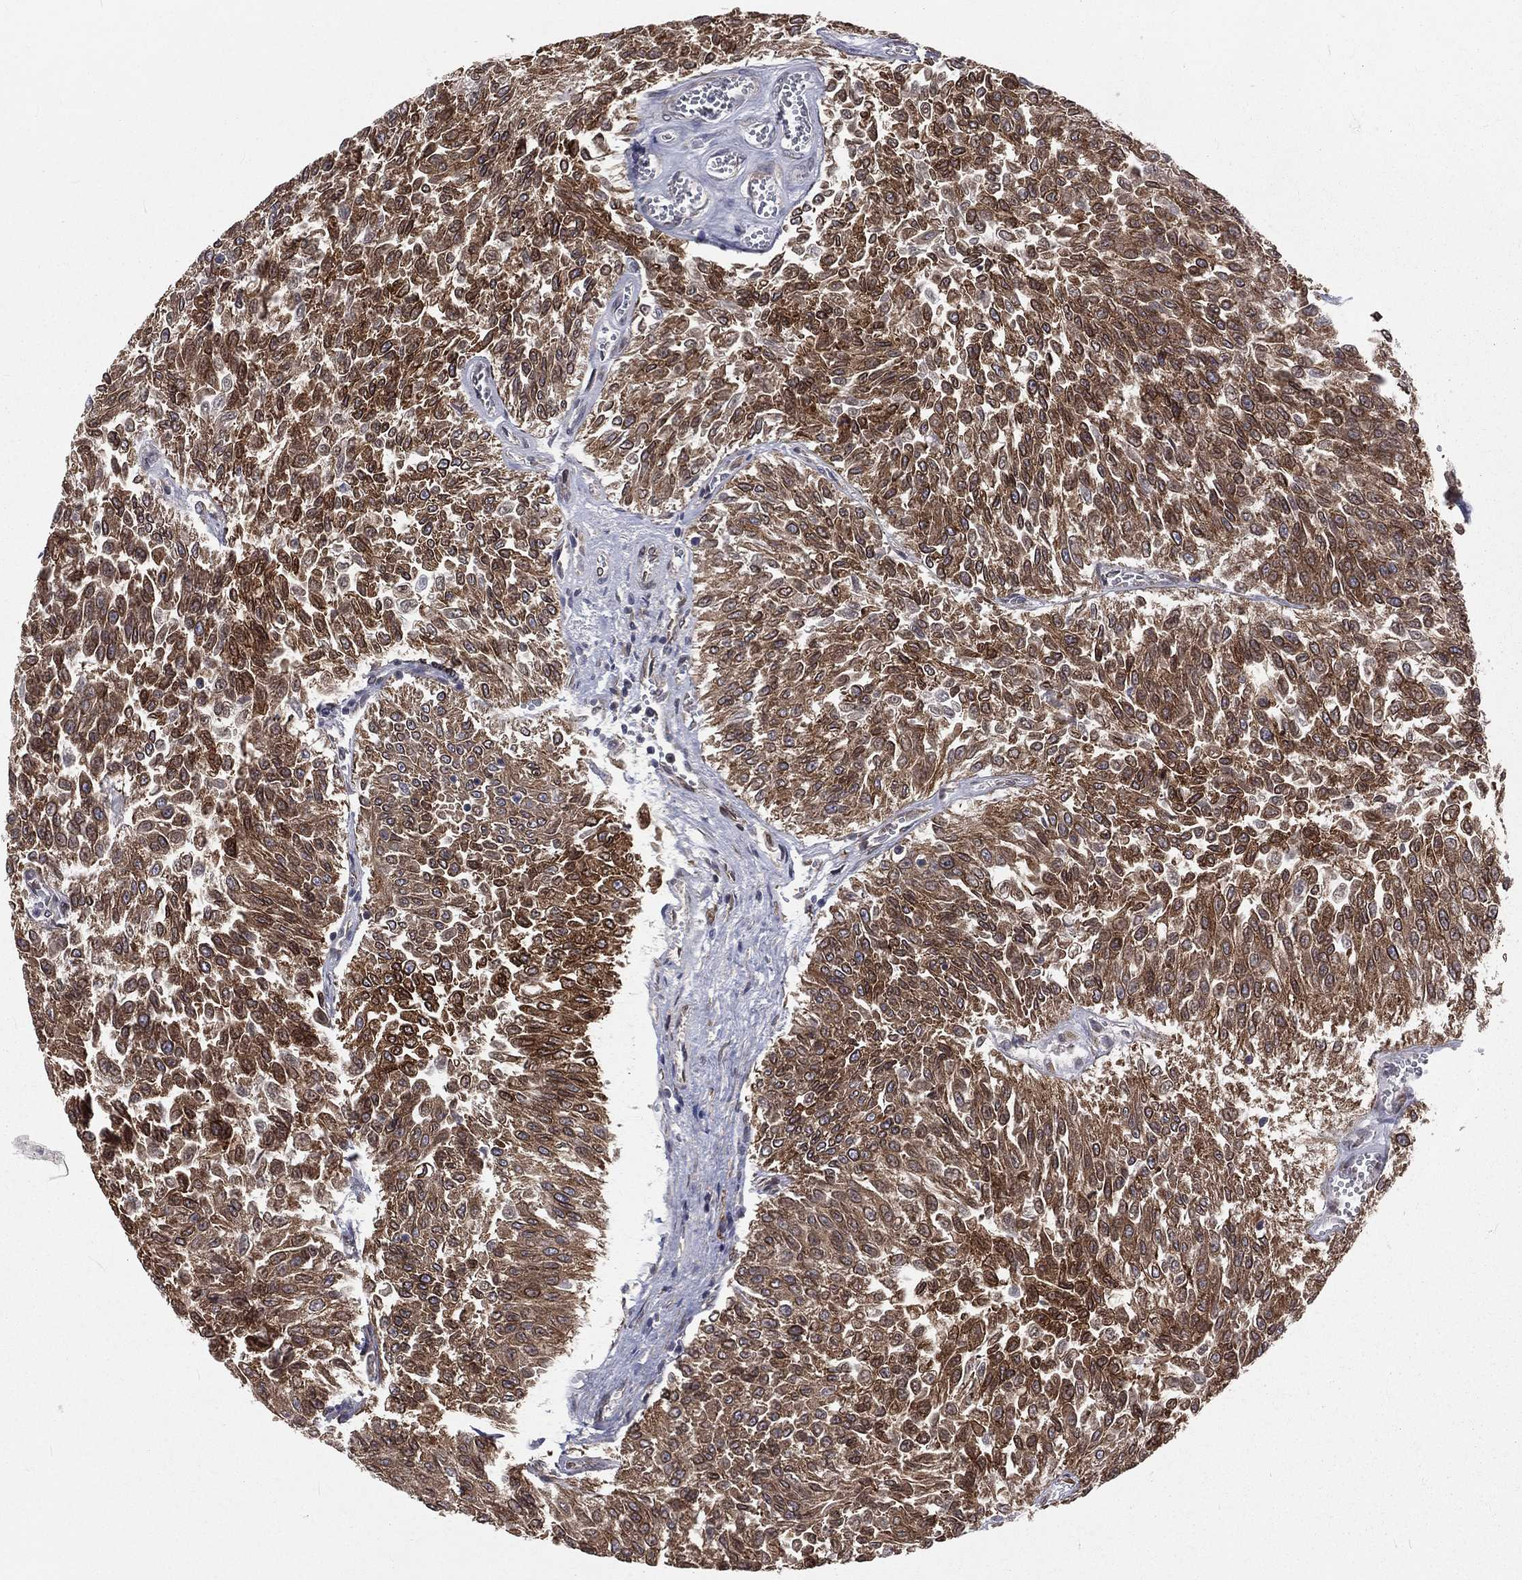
{"staining": {"intensity": "strong", "quantity": ">75%", "location": "cytoplasmic/membranous"}, "tissue": "urothelial cancer", "cell_type": "Tumor cells", "image_type": "cancer", "snomed": [{"axis": "morphology", "description": "Urothelial carcinoma, Low grade"}, {"axis": "topography", "description": "Urinary bladder"}], "caption": "A histopathology image of urothelial cancer stained for a protein shows strong cytoplasmic/membranous brown staining in tumor cells. (brown staining indicates protein expression, while blue staining denotes nuclei).", "gene": "PGRMC1", "patient": {"sex": "male", "age": 78}}